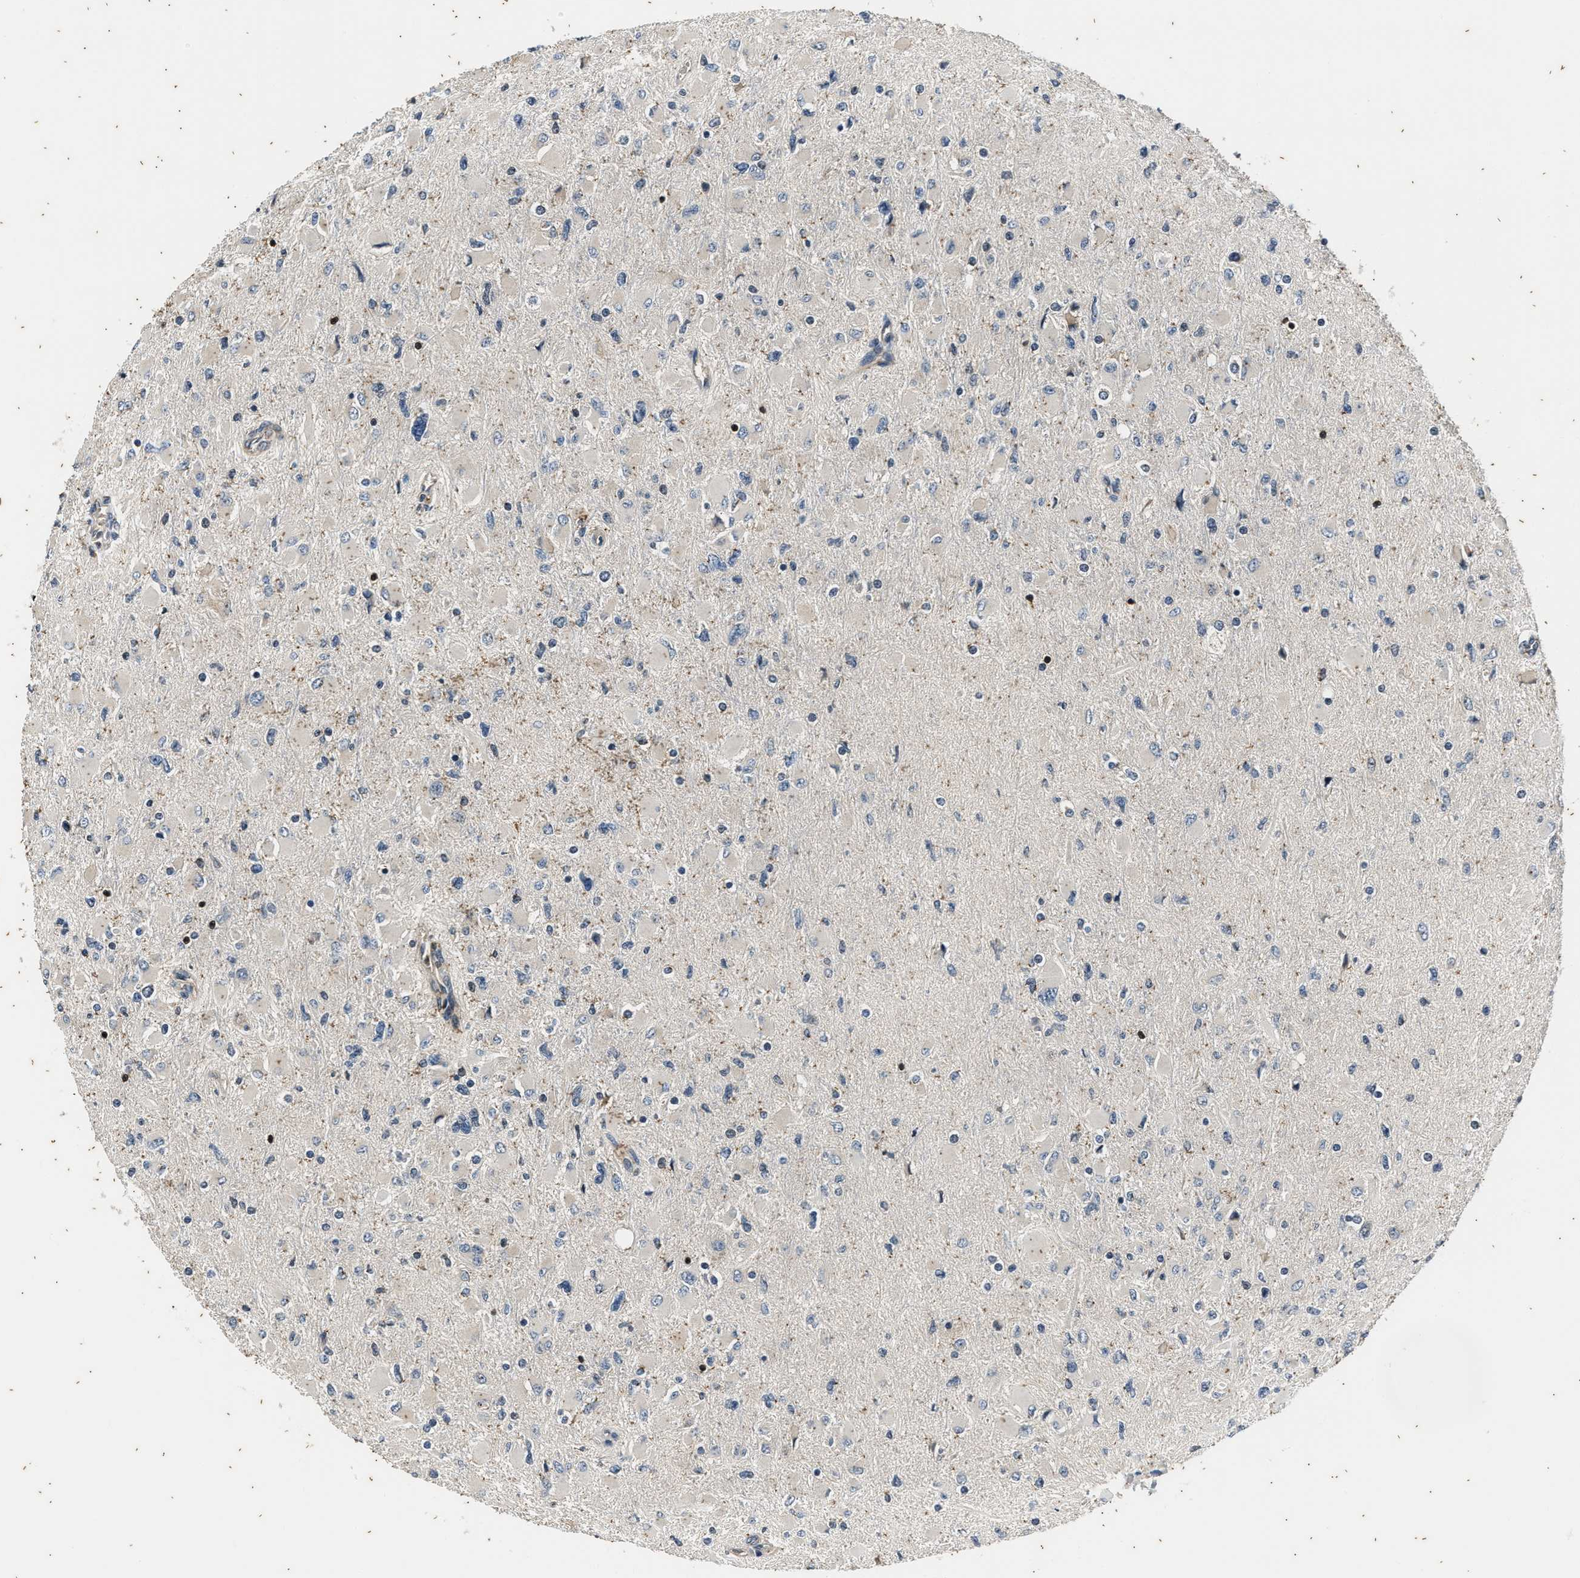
{"staining": {"intensity": "negative", "quantity": "none", "location": "none"}, "tissue": "glioma", "cell_type": "Tumor cells", "image_type": "cancer", "snomed": [{"axis": "morphology", "description": "Glioma, malignant, High grade"}, {"axis": "topography", "description": "Cerebral cortex"}], "caption": "Immunohistochemical staining of human malignant glioma (high-grade) shows no significant expression in tumor cells.", "gene": "PTPN7", "patient": {"sex": "female", "age": 36}}